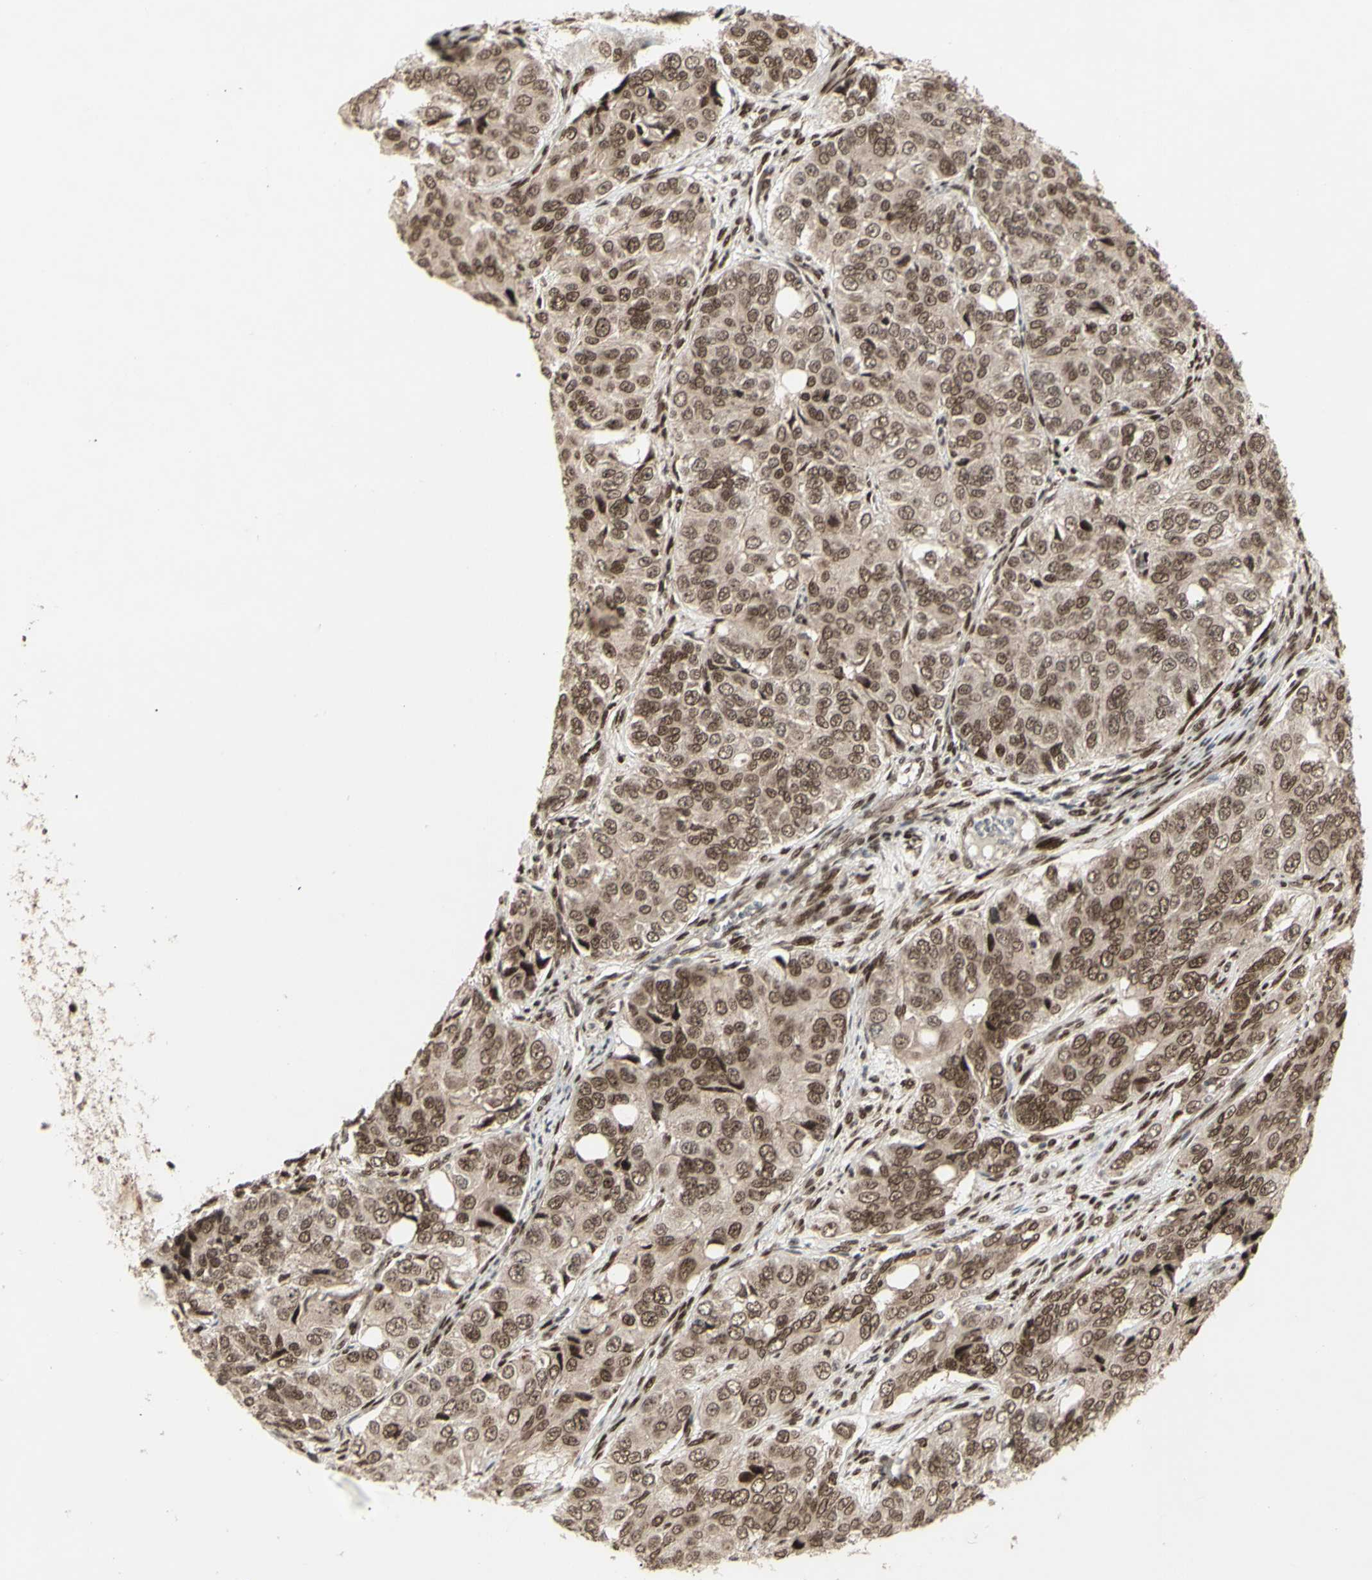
{"staining": {"intensity": "moderate", "quantity": ">75%", "location": "cytoplasmic/membranous,nuclear"}, "tissue": "ovarian cancer", "cell_type": "Tumor cells", "image_type": "cancer", "snomed": [{"axis": "morphology", "description": "Carcinoma, endometroid"}, {"axis": "topography", "description": "Ovary"}], "caption": "Endometroid carcinoma (ovarian) stained for a protein (brown) shows moderate cytoplasmic/membranous and nuclear positive staining in about >75% of tumor cells.", "gene": "CBX1", "patient": {"sex": "female", "age": 51}}